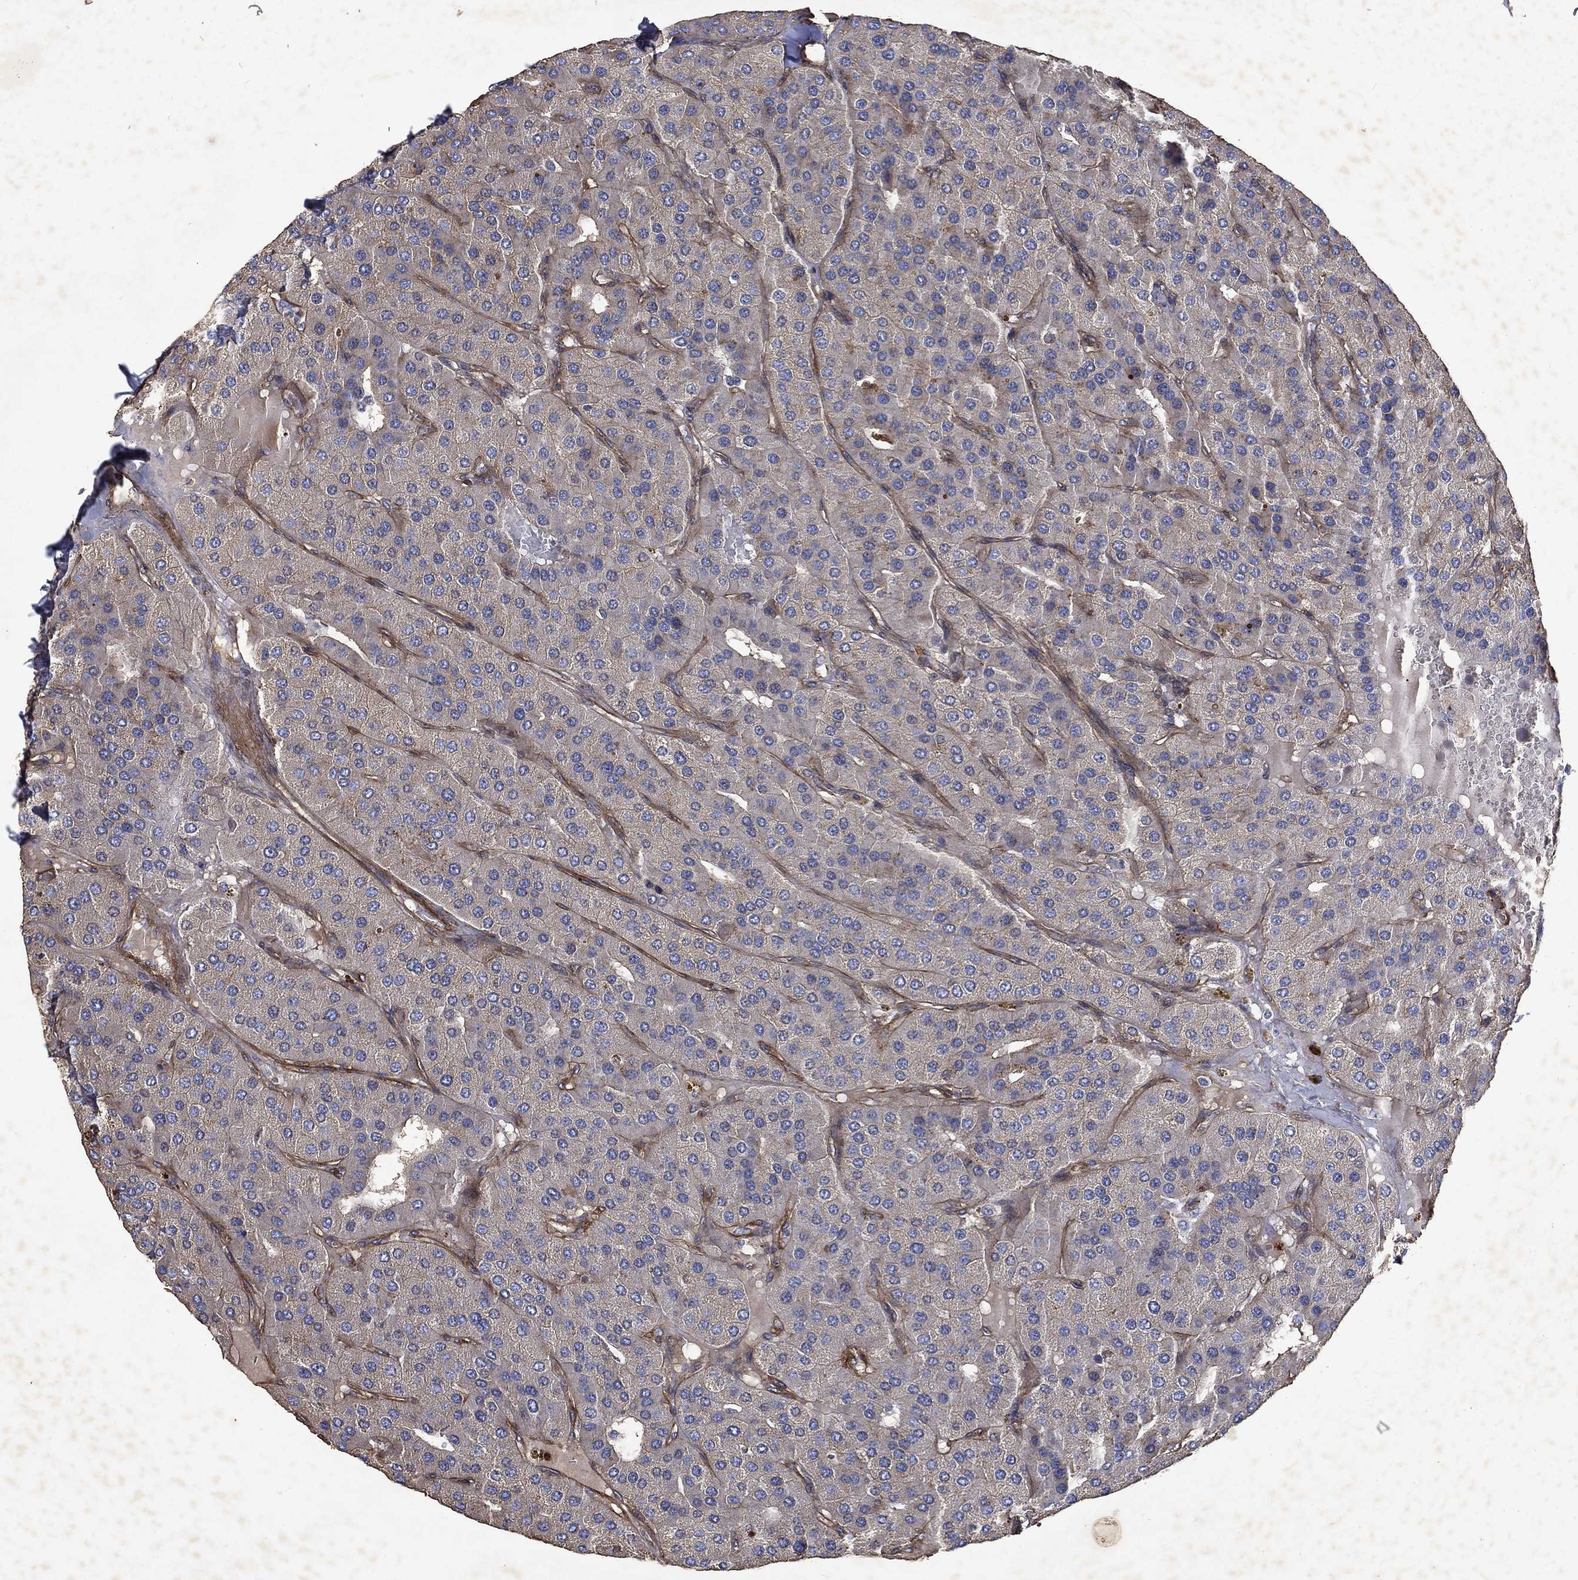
{"staining": {"intensity": "negative", "quantity": "none", "location": "none"}, "tissue": "parathyroid gland", "cell_type": "Glandular cells", "image_type": "normal", "snomed": [{"axis": "morphology", "description": "Normal tissue, NOS"}, {"axis": "morphology", "description": "Adenoma, NOS"}, {"axis": "topography", "description": "Parathyroid gland"}], "caption": "Protein analysis of benign parathyroid gland displays no significant positivity in glandular cells.", "gene": "COL4A2", "patient": {"sex": "female", "age": 86}}